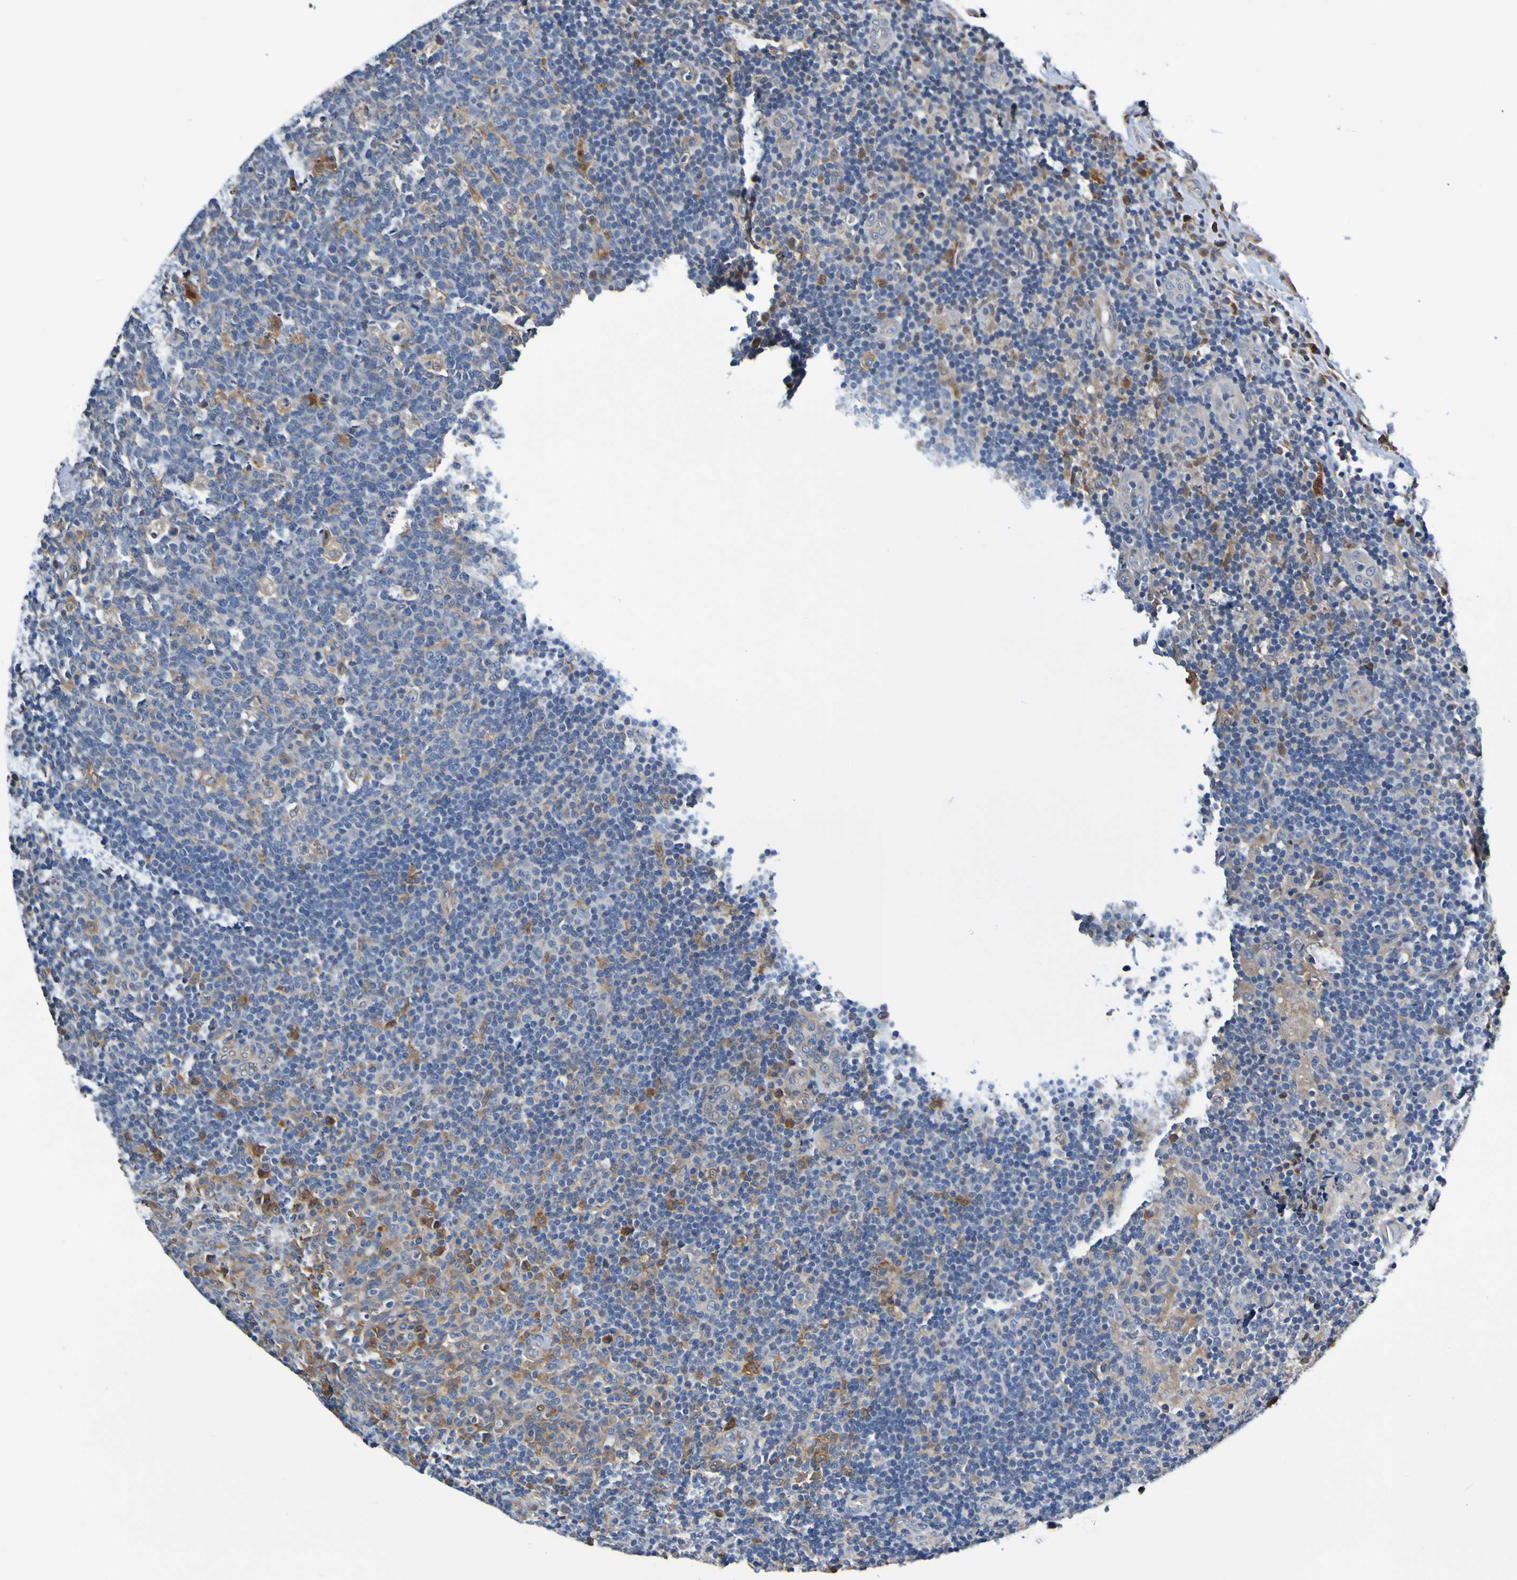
{"staining": {"intensity": "weak", "quantity": ">75%", "location": "cytoplasmic/membranous"}, "tissue": "tonsil", "cell_type": "Germinal center cells", "image_type": "normal", "snomed": [{"axis": "morphology", "description": "Normal tissue, NOS"}, {"axis": "topography", "description": "Tonsil"}], "caption": "A micrograph showing weak cytoplasmic/membranous staining in approximately >75% of germinal center cells in normal tonsil, as visualized by brown immunohistochemical staining.", "gene": "METAP2", "patient": {"sex": "male", "age": 17}}